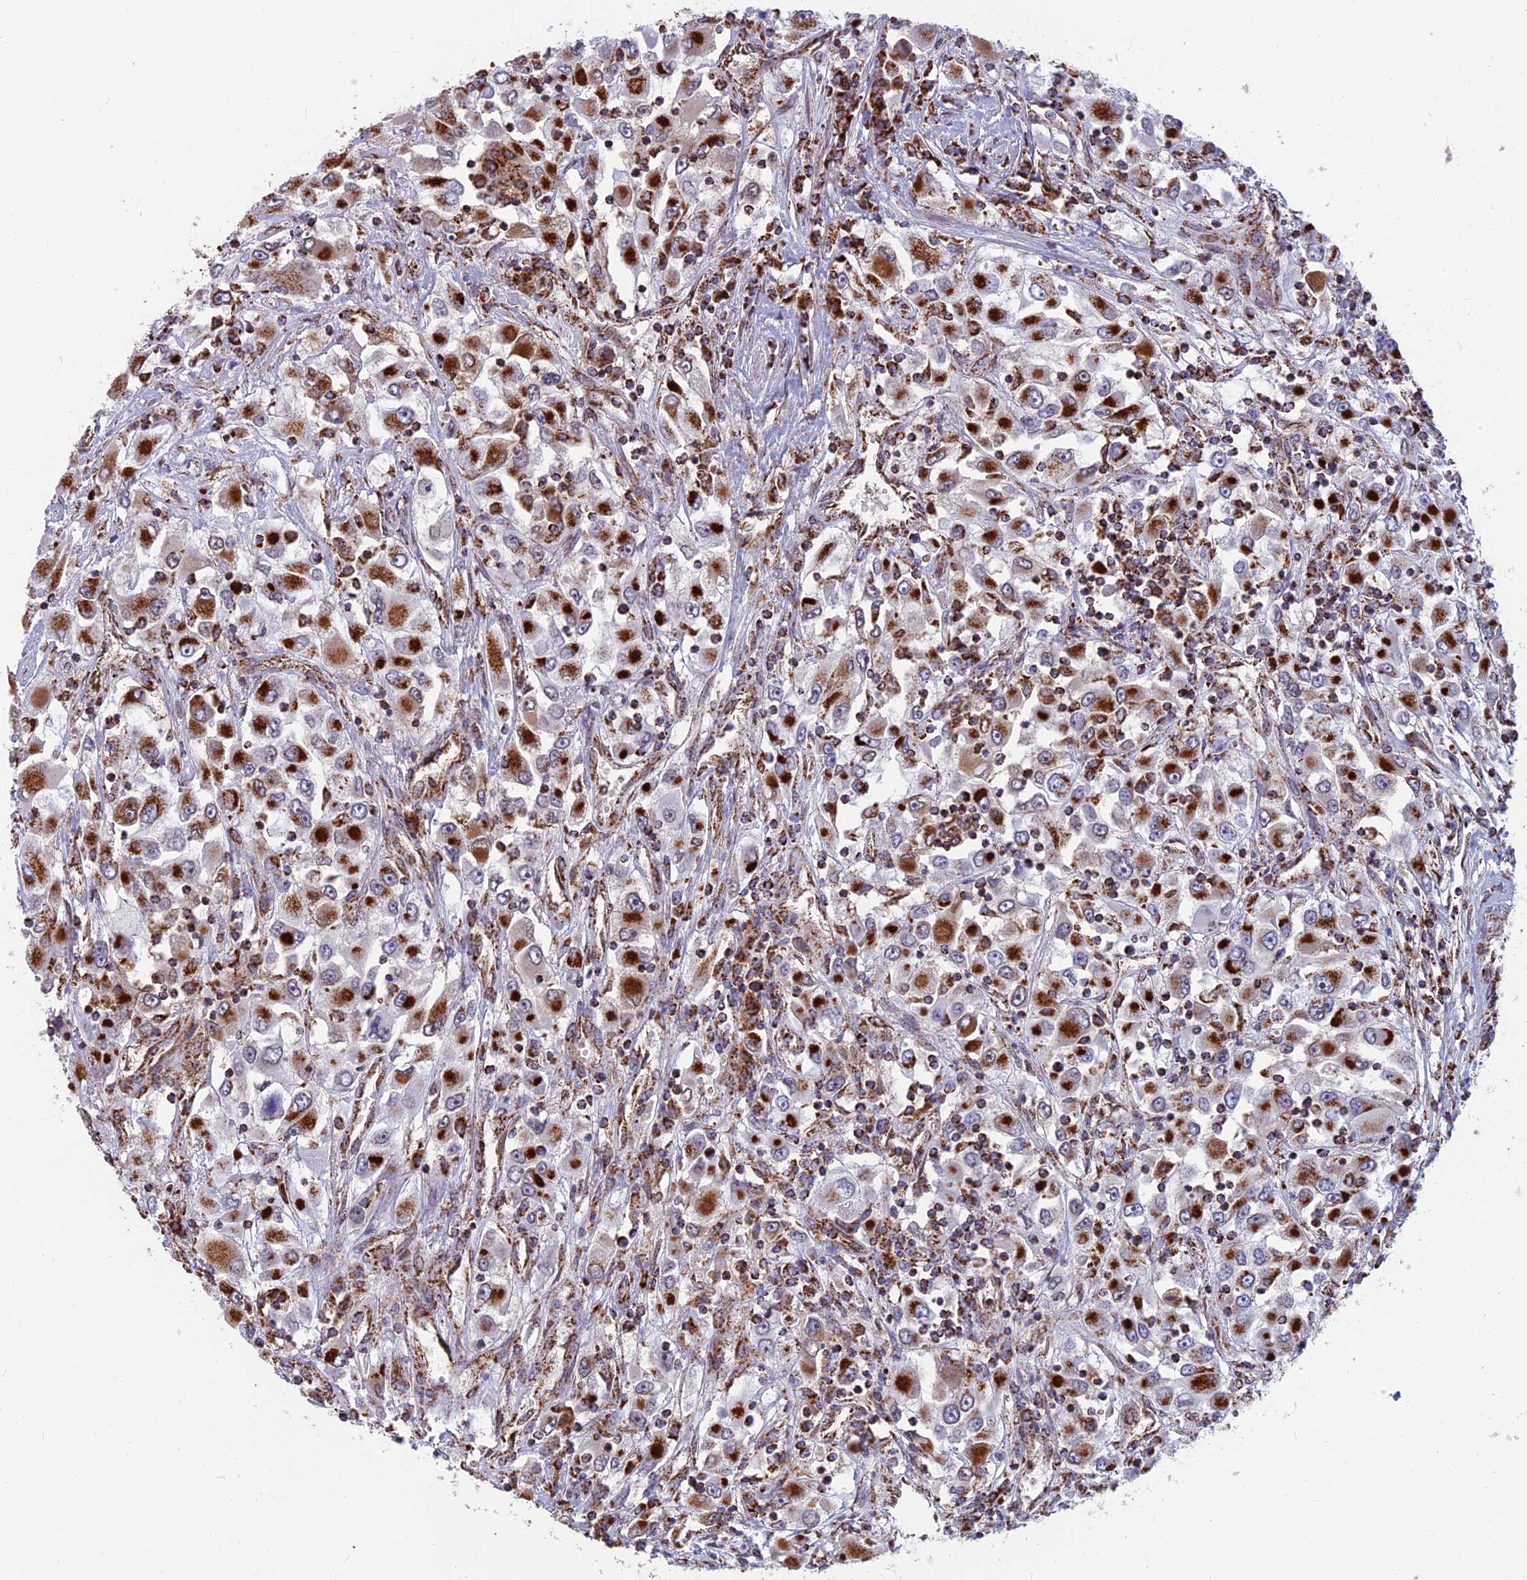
{"staining": {"intensity": "strong", "quantity": ">75%", "location": "cytoplasmic/membranous"}, "tissue": "renal cancer", "cell_type": "Tumor cells", "image_type": "cancer", "snomed": [{"axis": "morphology", "description": "Adenocarcinoma, NOS"}, {"axis": "topography", "description": "Kidney"}], "caption": "Immunohistochemical staining of adenocarcinoma (renal) reveals high levels of strong cytoplasmic/membranous protein positivity in approximately >75% of tumor cells.", "gene": "CS", "patient": {"sex": "female", "age": 52}}